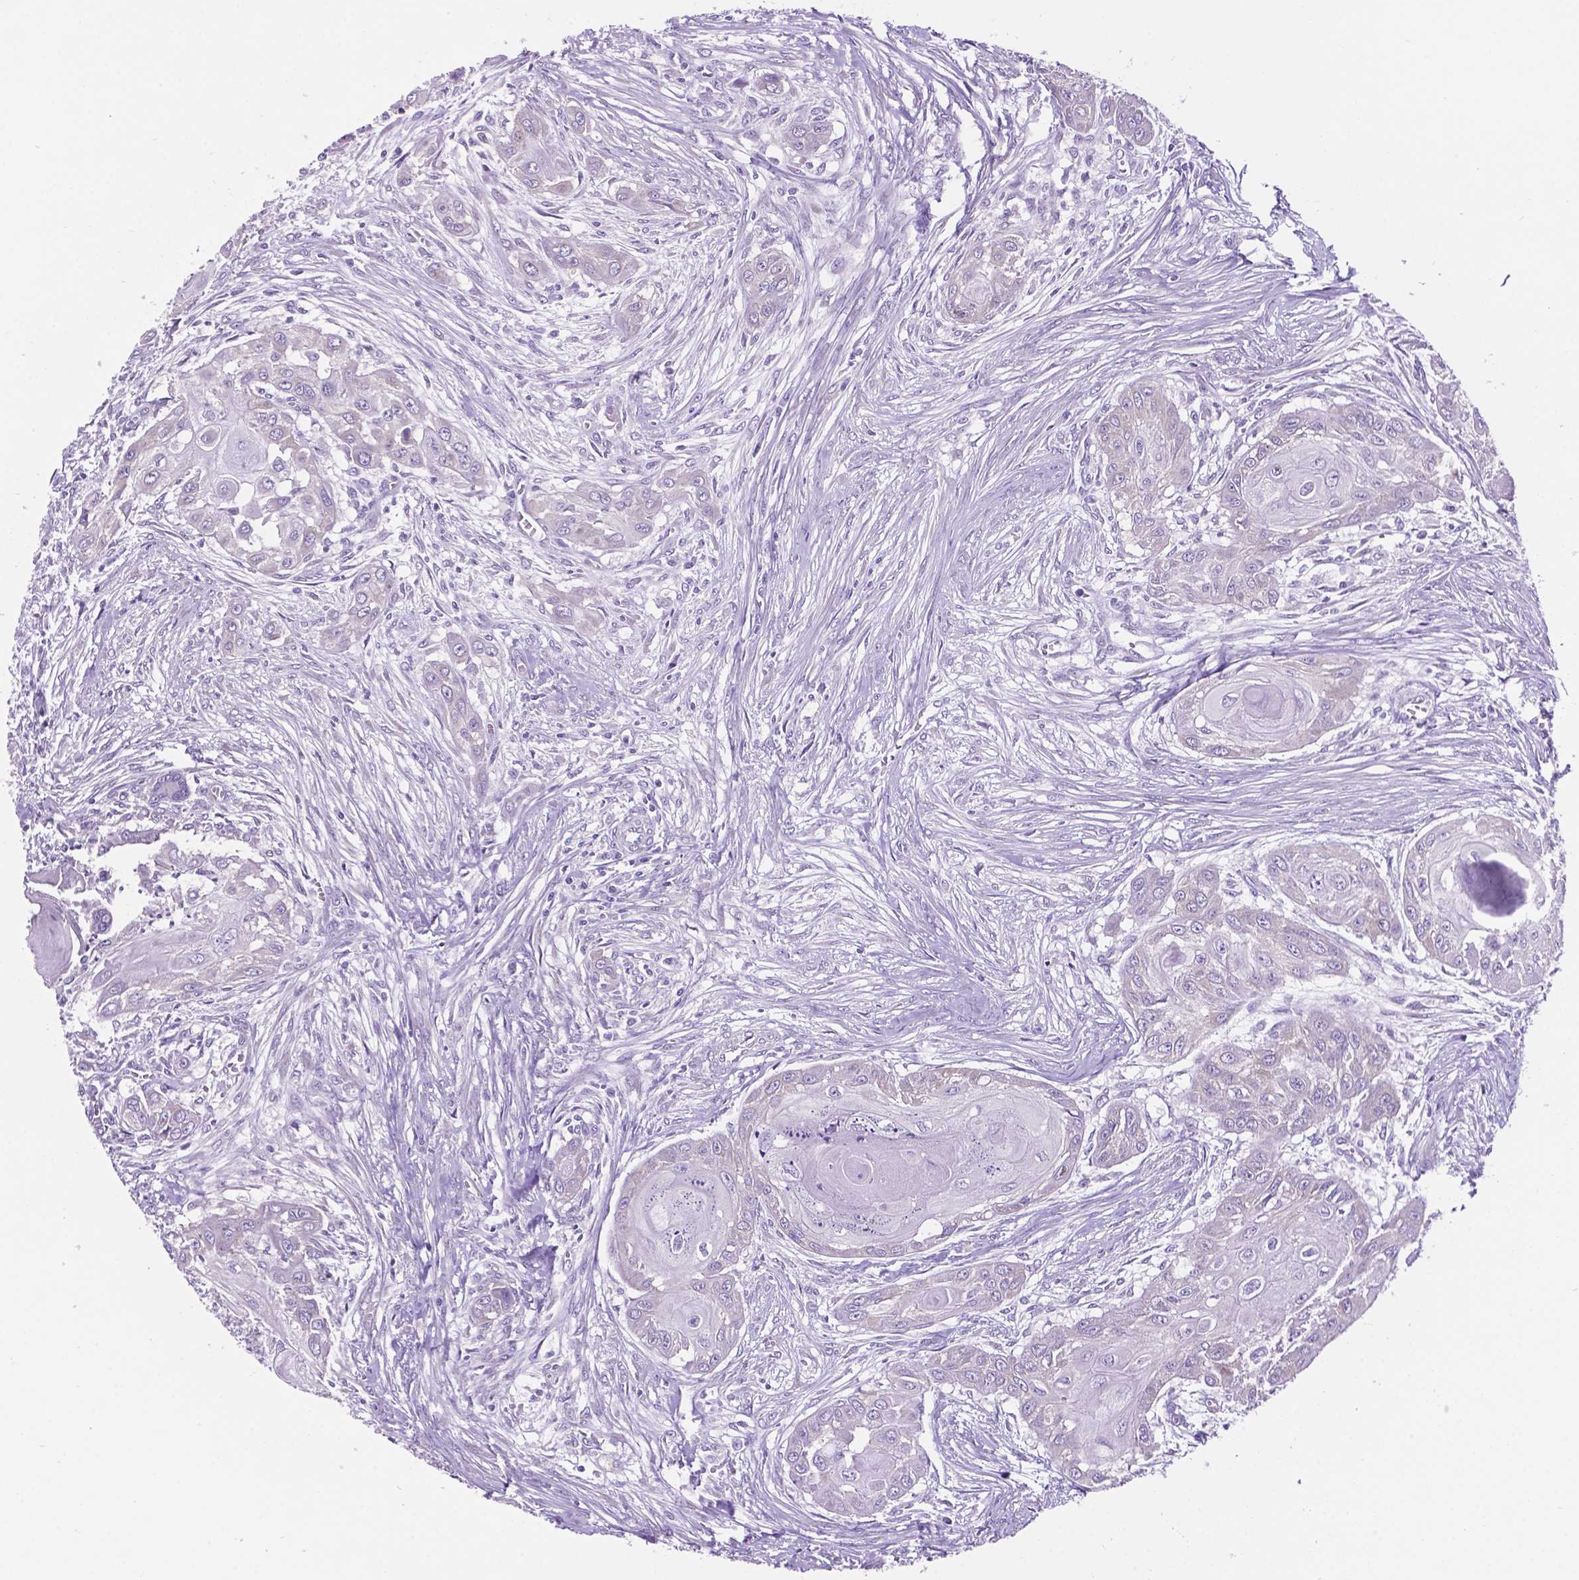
{"staining": {"intensity": "negative", "quantity": "none", "location": "none"}, "tissue": "head and neck cancer", "cell_type": "Tumor cells", "image_type": "cancer", "snomed": [{"axis": "morphology", "description": "Squamous cell carcinoma, NOS"}, {"axis": "topography", "description": "Oral tissue"}, {"axis": "topography", "description": "Head-Neck"}], "caption": "Human squamous cell carcinoma (head and neck) stained for a protein using immunohistochemistry reveals no positivity in tumor cells.", "gene": "SPDYA", "patient": {"sex": "male", "age": 71}}